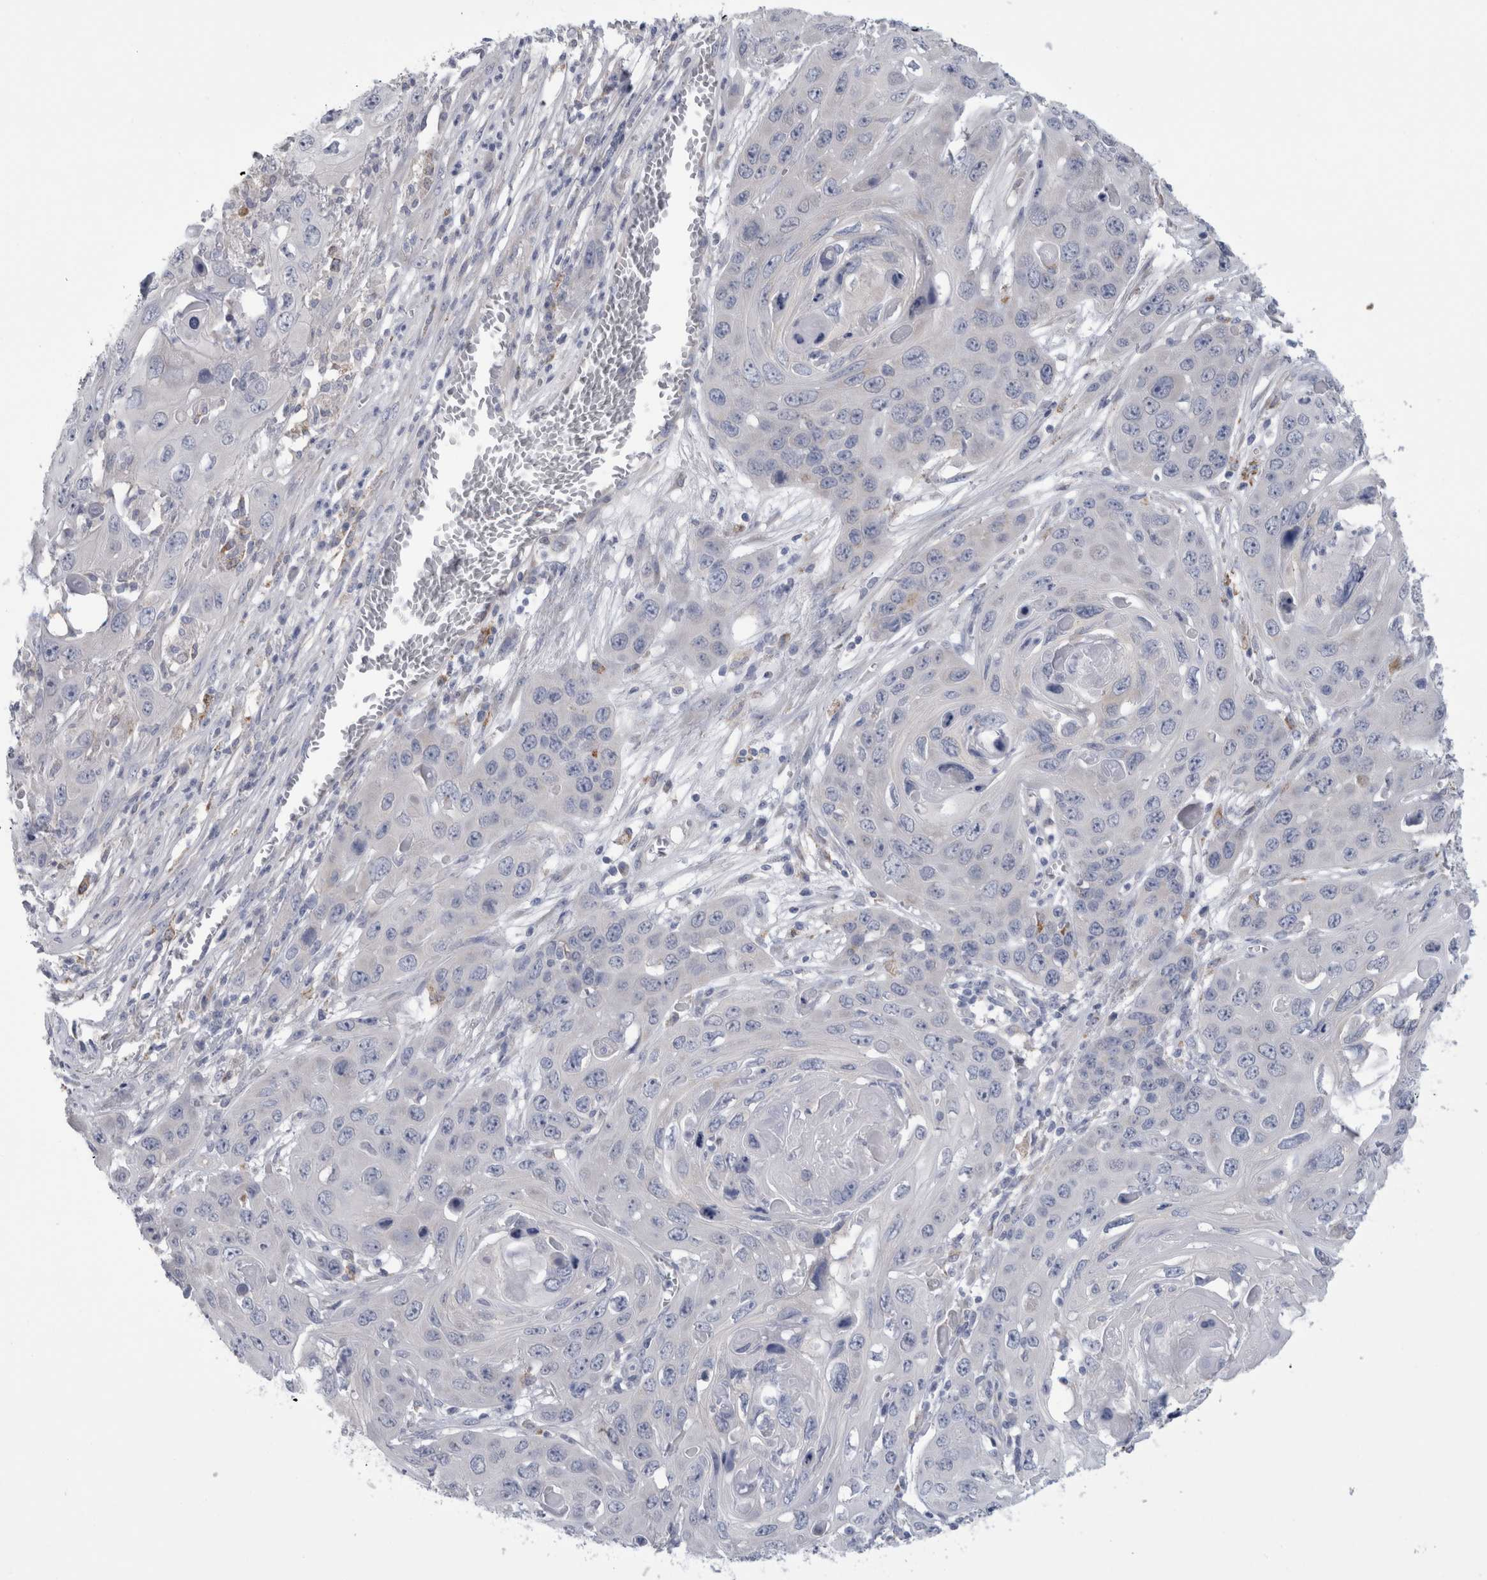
{"staining": {"intensity": "negative", "quantity": "none", "location": "none"}, "tissue": "skin cancer", "cell_type": "Tumor cells", "image_type": "cancer", "snomed": [{"axis": "morphology", "description": "Squamous cell carcinoma, NOS"}, {"axis": "topography", "description": "Skin"}], "caption": "There is no significant expression in tumor cells of skin cancer (squamous cell carcinoma).", "gene": "GATM", "patient": {"sex": "male", "age": 55}}